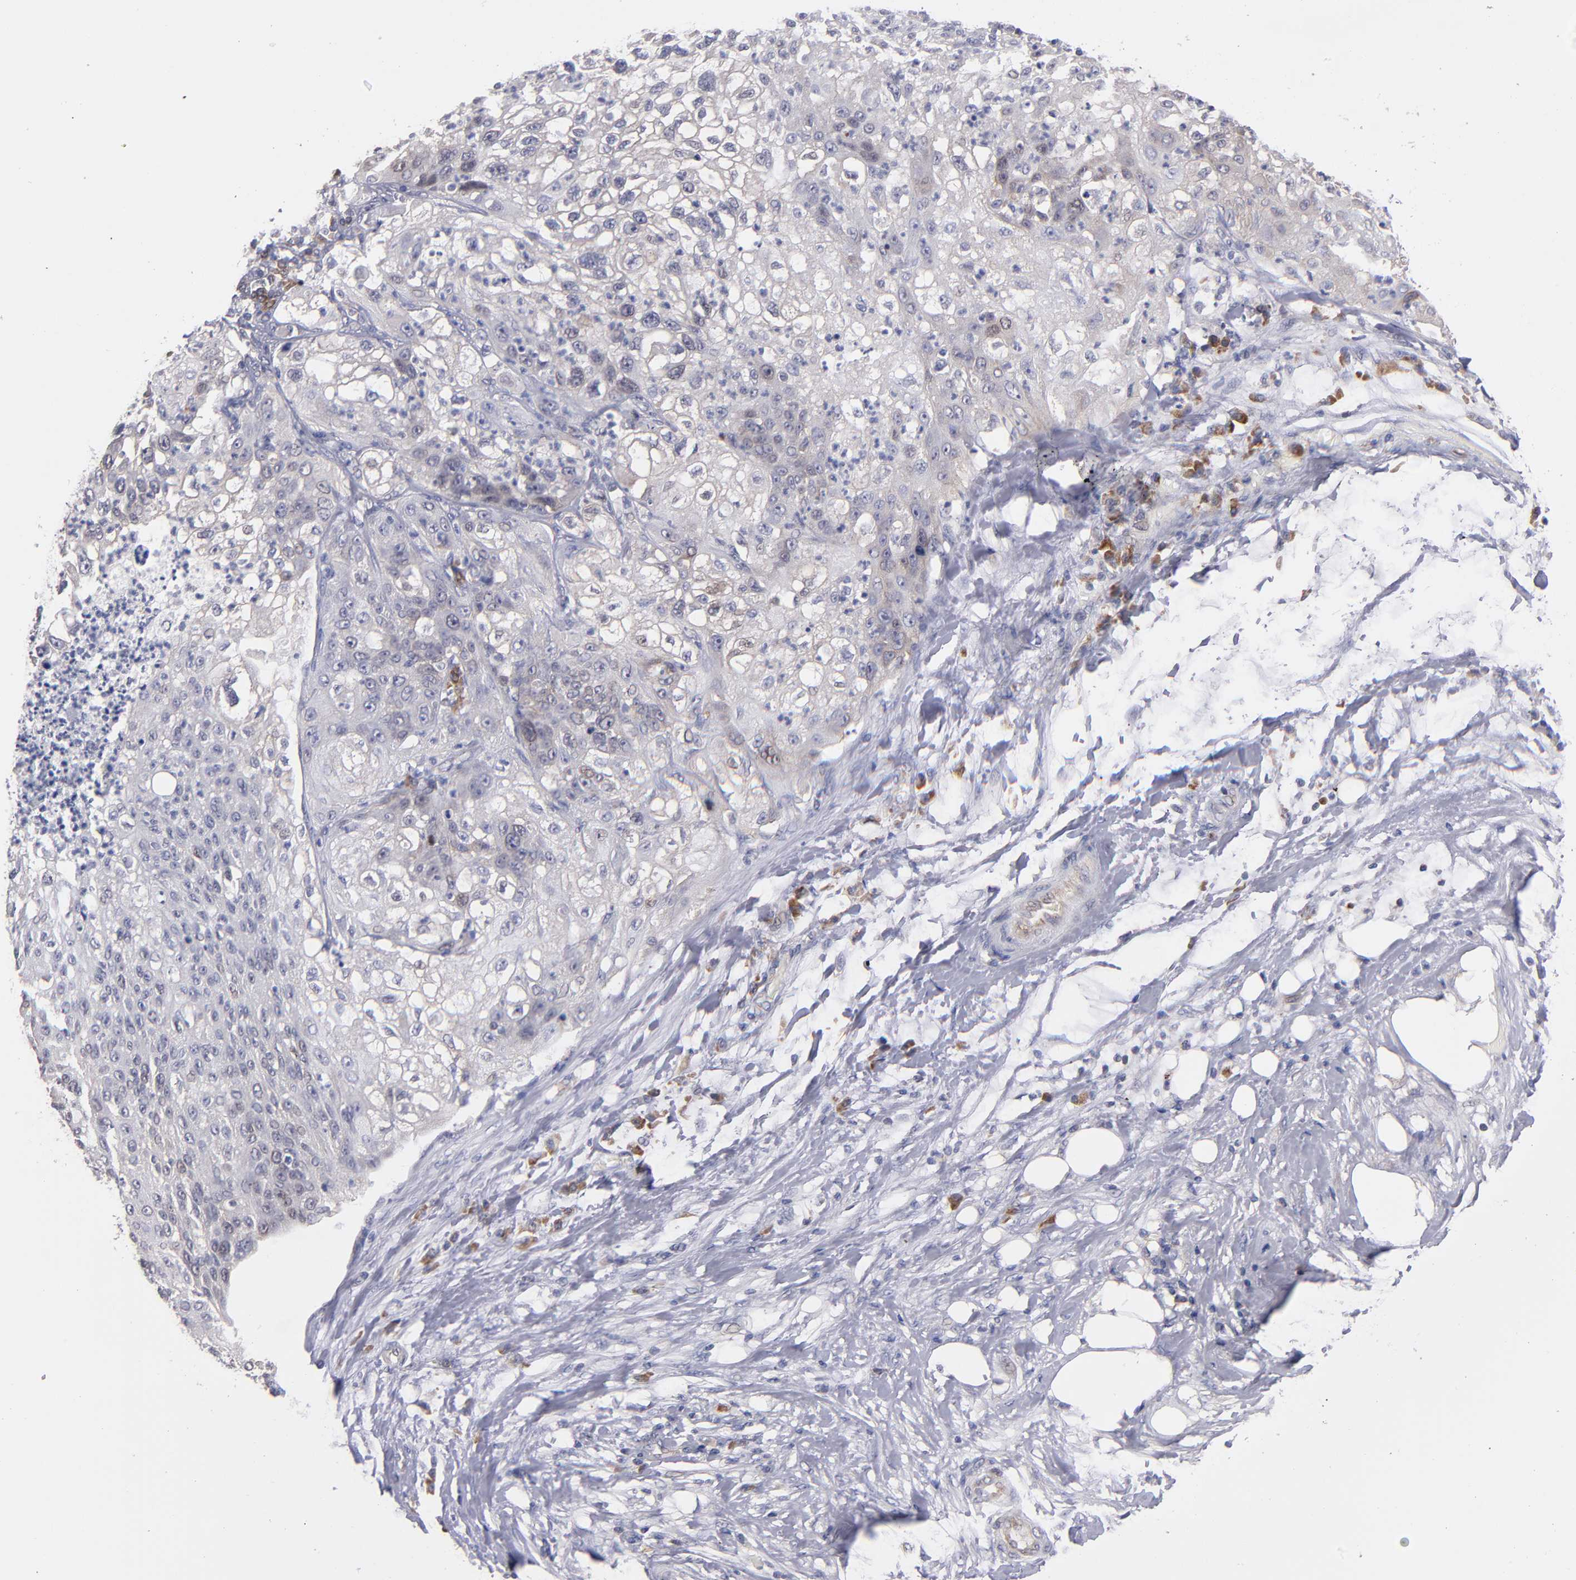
{"staining": {"intensity": "weak", "quantity": "<25%", "location": "cytoplasmic/membranous"}, "tissue": "lung cancer", "cell_type": "Tumor cells", "image_type": "cancer", "snomed": [{"axis": "morphology", "description": "Inflammation, NOS"}, {"axis": "morphology", "description": "Squamous cell carcinoma, NOS"}, {"axis": "topography", "description": "Lymph node"}, {"axis": "topography", "description": "Soft tissue"}, {"axis": "topography", "description": "Lung"}], "caption": "Immunohistochemistry image of lung squamous cell carcinoma stained for a protein (brown), which demonstrates no positivity in tumor cells. Nuclei are stained in blue.", "gene": "EIF3L", "patient": {"sex": "male", "age": 66}}